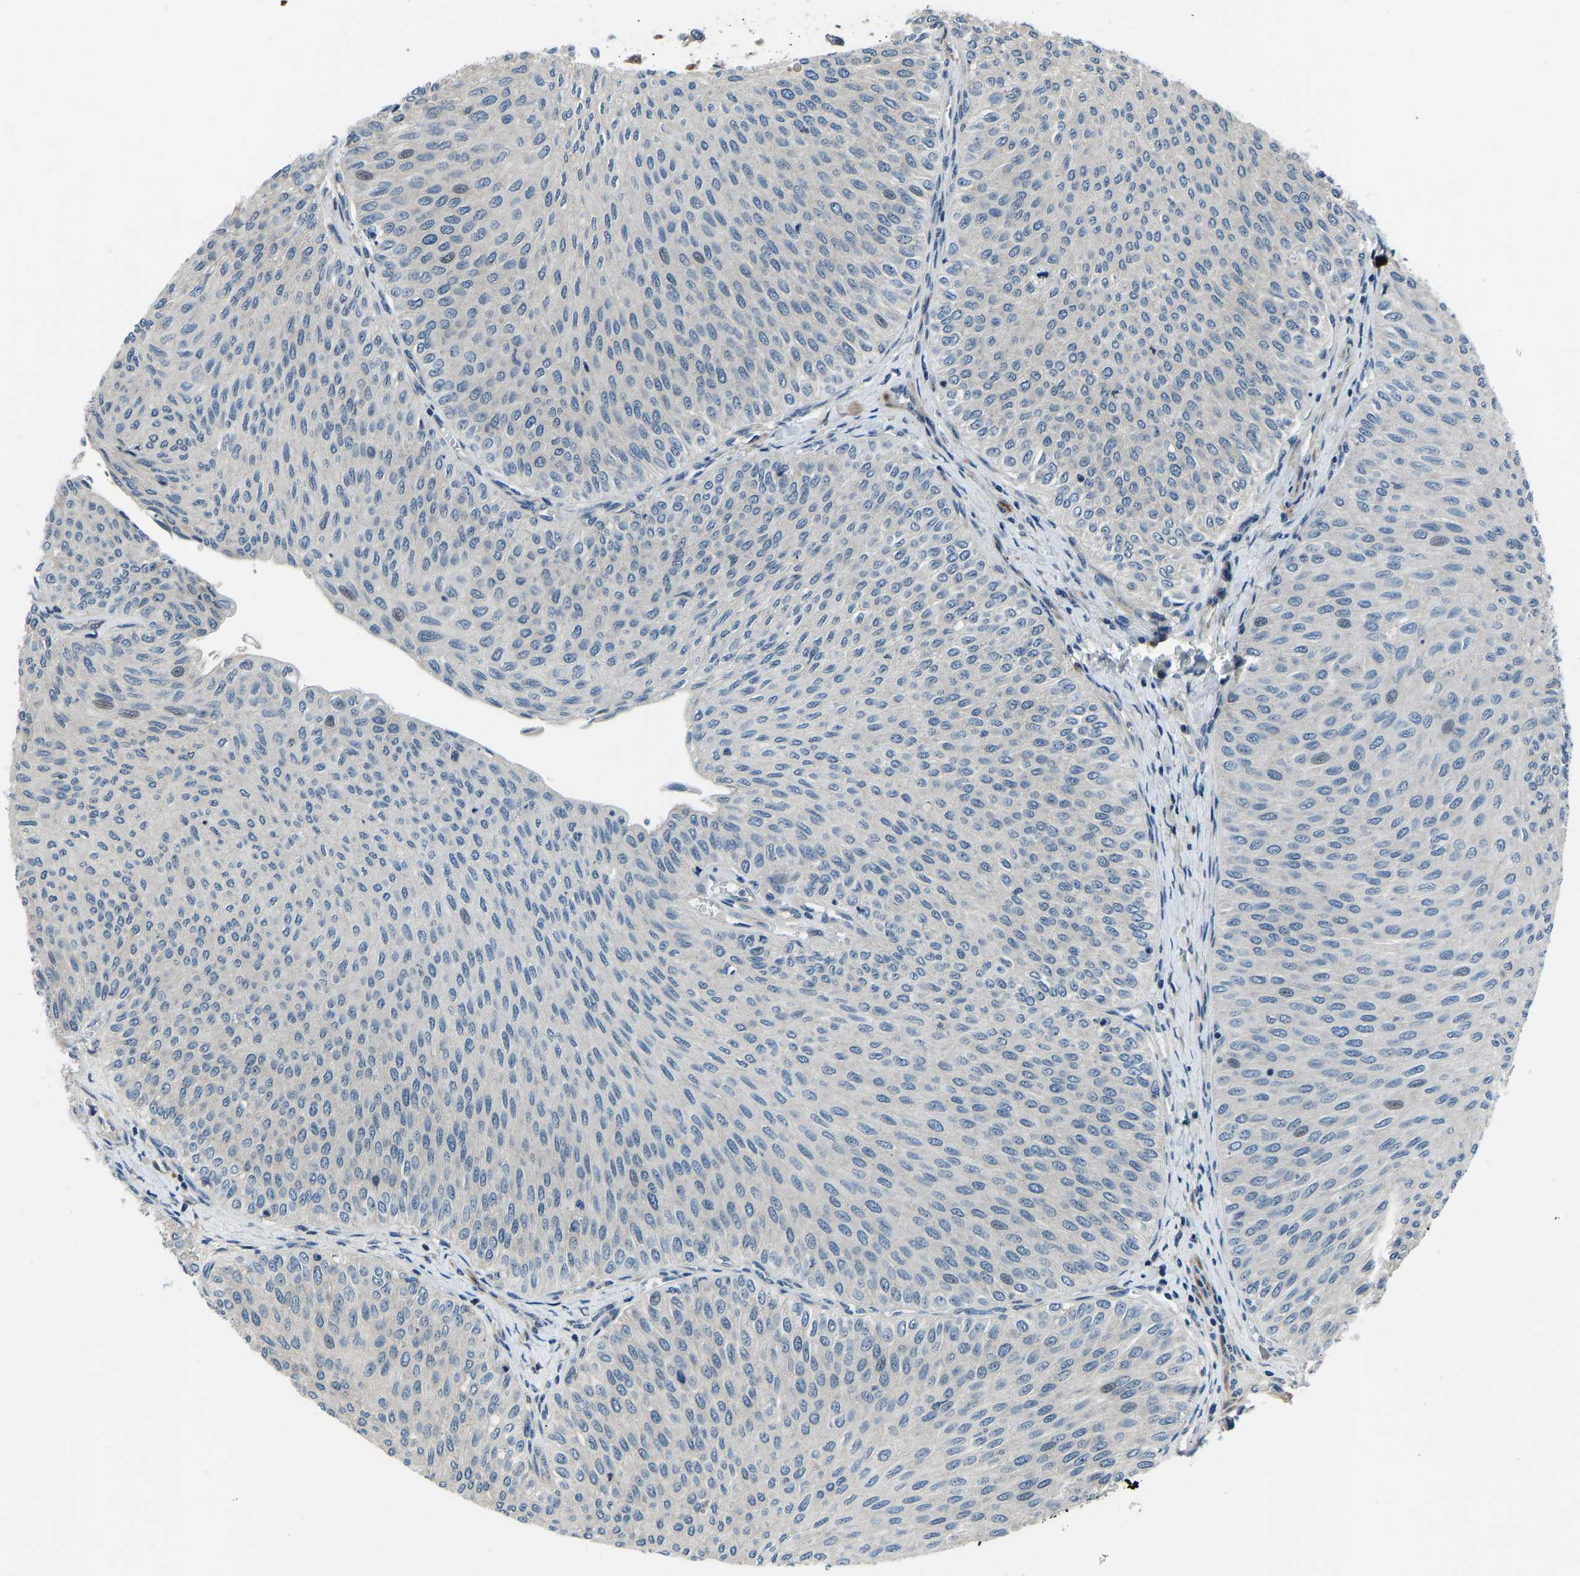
{"staining": {"intensity": "negative", "quantity": "none", "location": "none"}, "tissue": "urothelial cancer", "cell_type": "Tumor cells", "image_type": "cancer", "snomed": [{"axis": "morphology", "description": "Urothelial carcinoma, Low grade"}, {"axis": "topography", "description": "Urinary bladder"}], "caption": "The immunohistochemistry photomicrograph has no significant staining in tumor cells of low-grade urothelial carcinoma tissue.", "gene": "RLIM", "patient": {"sex": "male", "age": 78}}